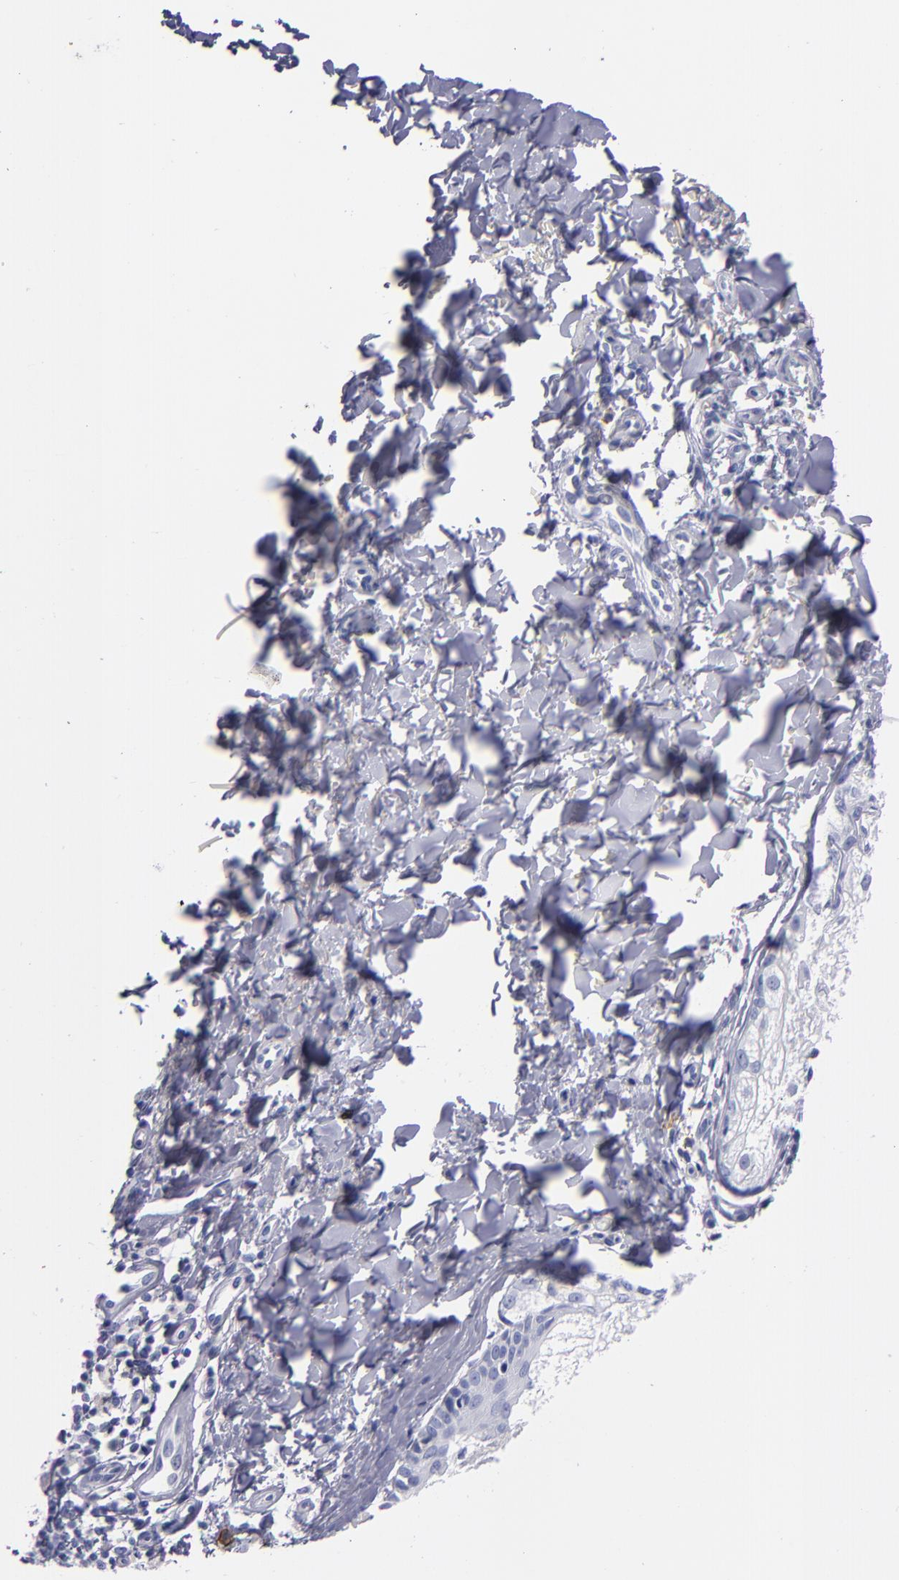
{"staining": {"intensity": "negative", "quantity": "none", "location": "none"}, "tissue": "melanoma", "cell_type": "Tumor cells", "image_type": "cancer", "snomed": [{"axis": "morphology", "description": "Malignant melanoma, NOS"}, {"axis": "topography", "description": "Skin"}], "caption": "Melanoma was stained to show a protein in brown. There is no significant staining in tumor cells.", "gene": "CD38", "patient": {"sex": "male", "age": 23}}